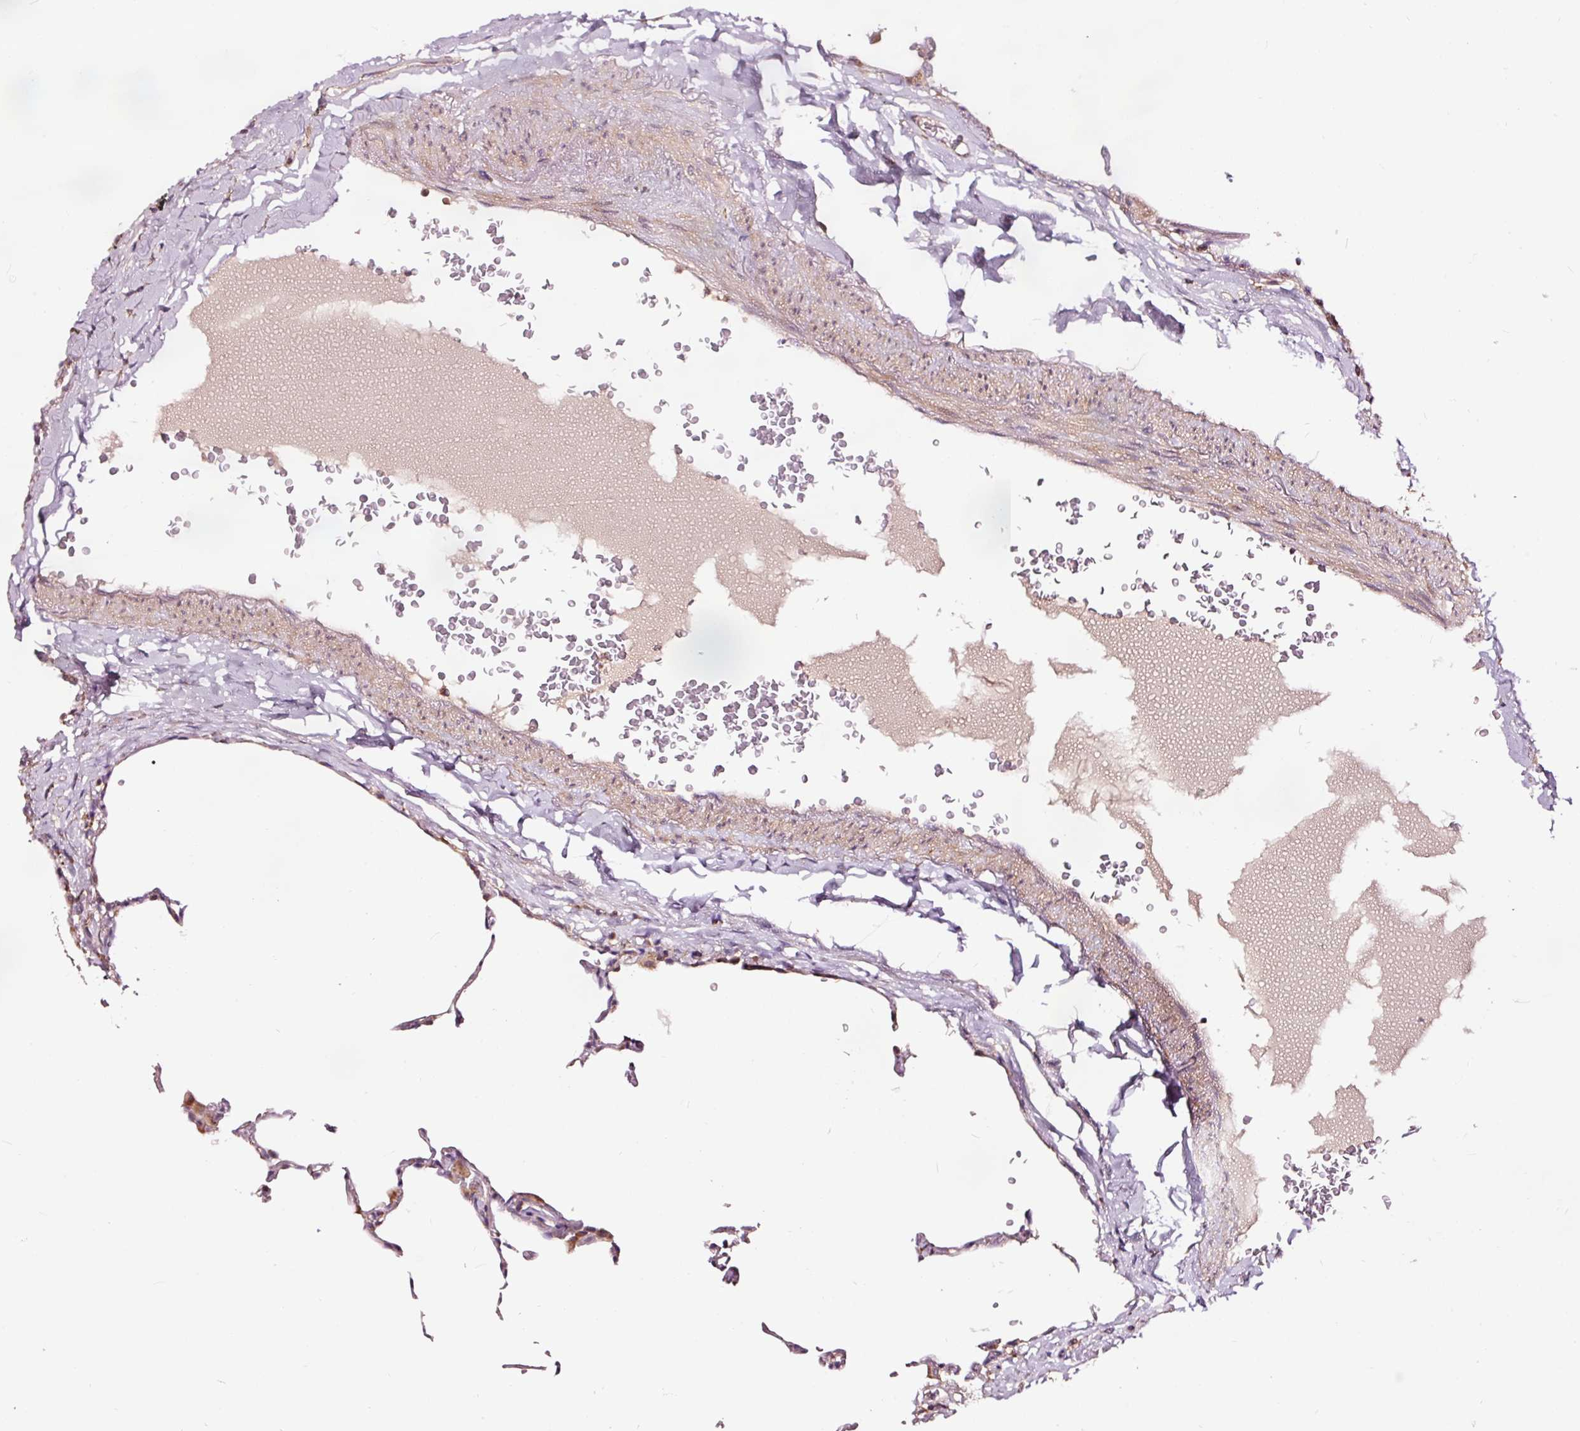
{"staining": {"intensity": "moderate", "quantity": "<25%", "location": "cytoplasmic/membranous"}, "tissue": "lung", "cell_type": "Alveolar cells", "image_type": "normal", "snomed": [{"axis": "morphology", "description": "Normal tissue, NOS"}, {"axis": "topography", "description": "Lung"}], "caption": "Protein positivity by immunohistochemistry exhibits moderate cytoplasmic/membranous expression in about <25% of alveolar cells in benign lung. (IHC, brightfield microscopy, high magnification).", "gene": "TPM1", "patient": {"sex": "female", "age": 57}}